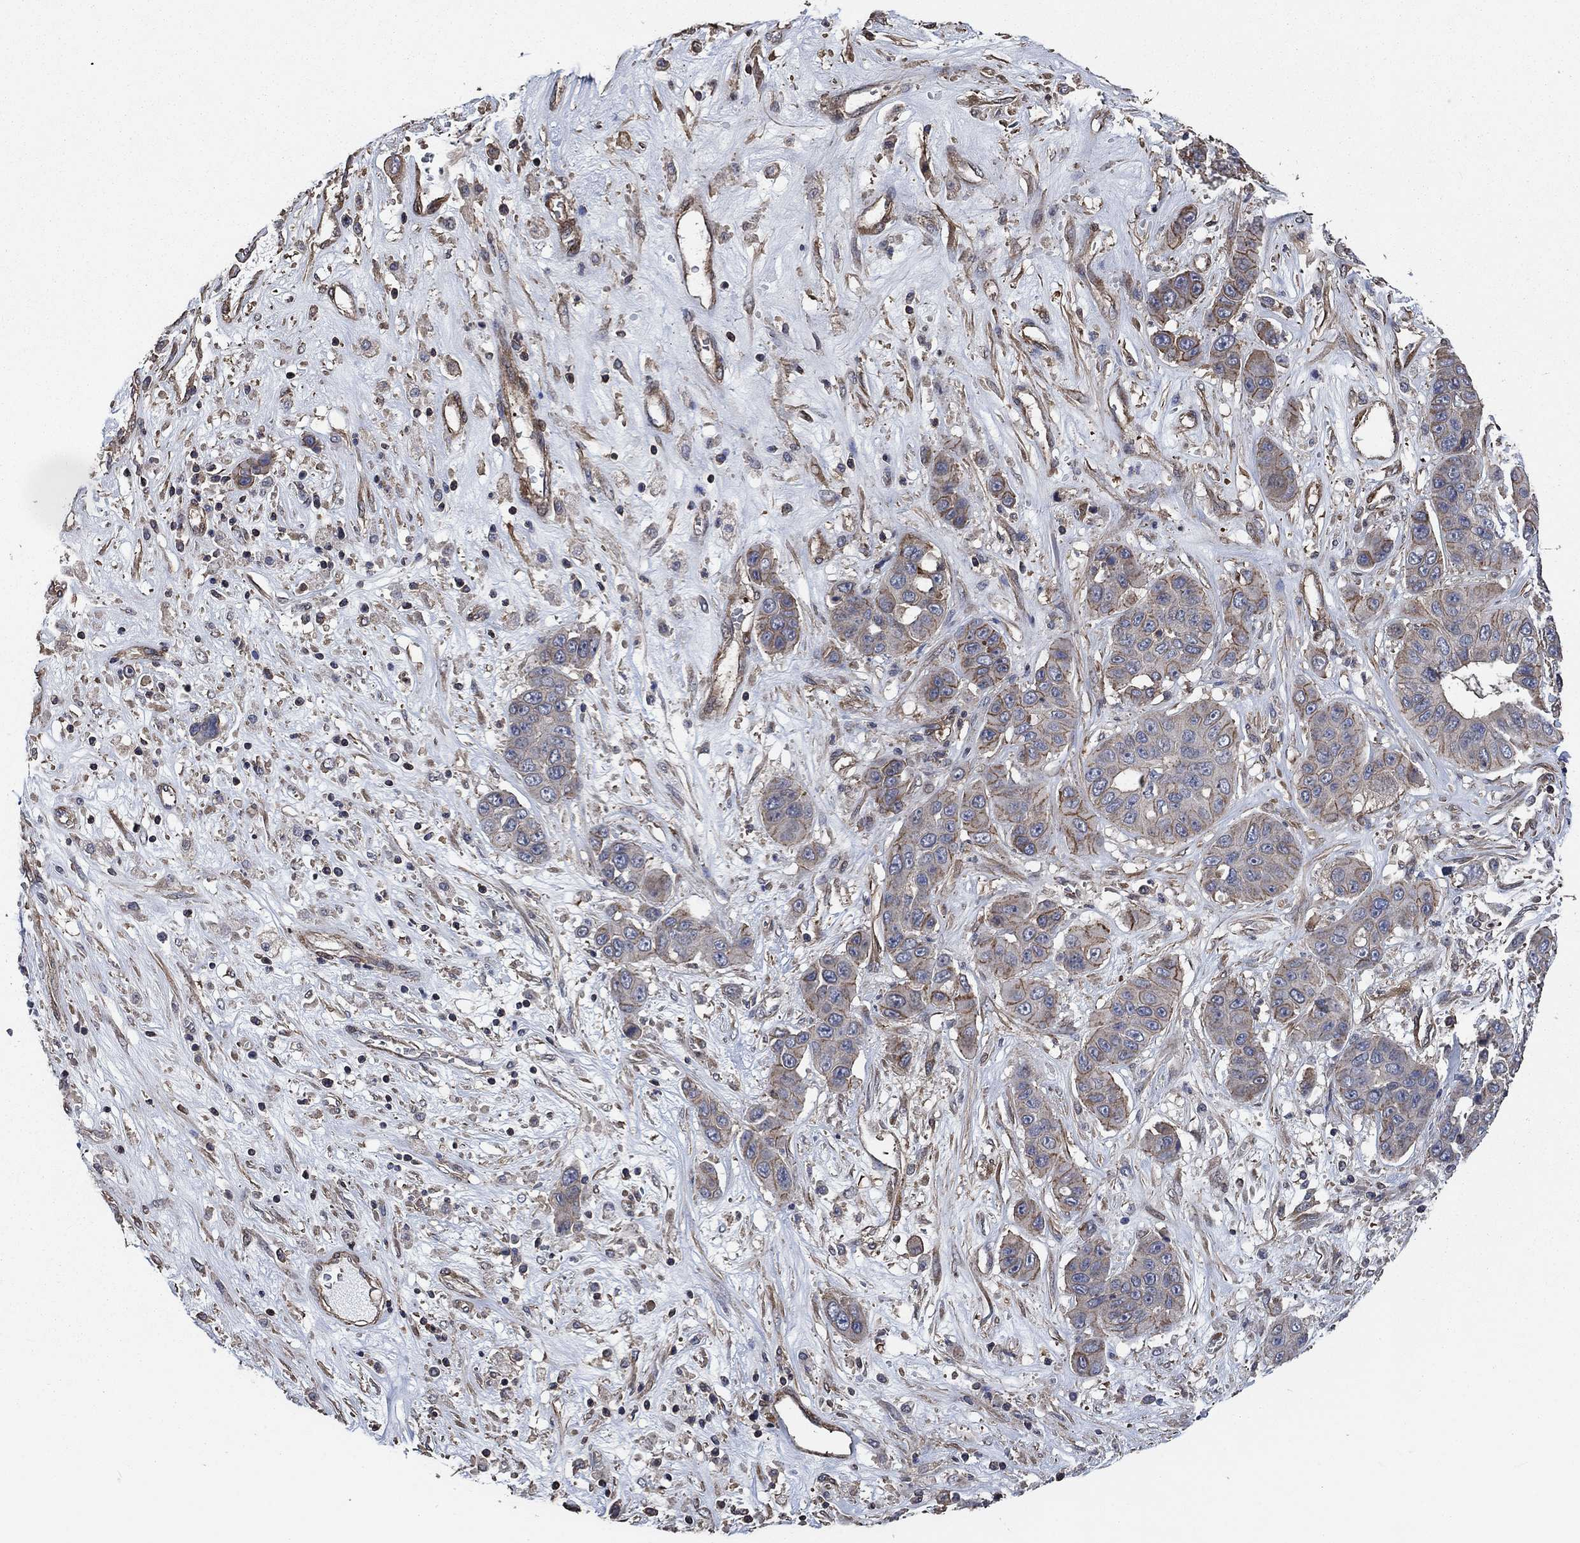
{"staining": {"intensity": "moderate", "quantity": "<25%", "location": "cytoplasmic/membranous"}, "tissue": "liver cancer", "cell_type": "Tumor cells", "image_type": "cancer", "snomed": [{"axis": "morphology", "description": "Cholangiocarcinoma"}, {"axis": "topography", "description": "Liver"}], "caption": "Cholangiocarcinoma (liver) stained with a protein marker displays moderate staining in tumor cells.", "gene": "PDE3A", "patient": {"sex": "female", "age": 52}}